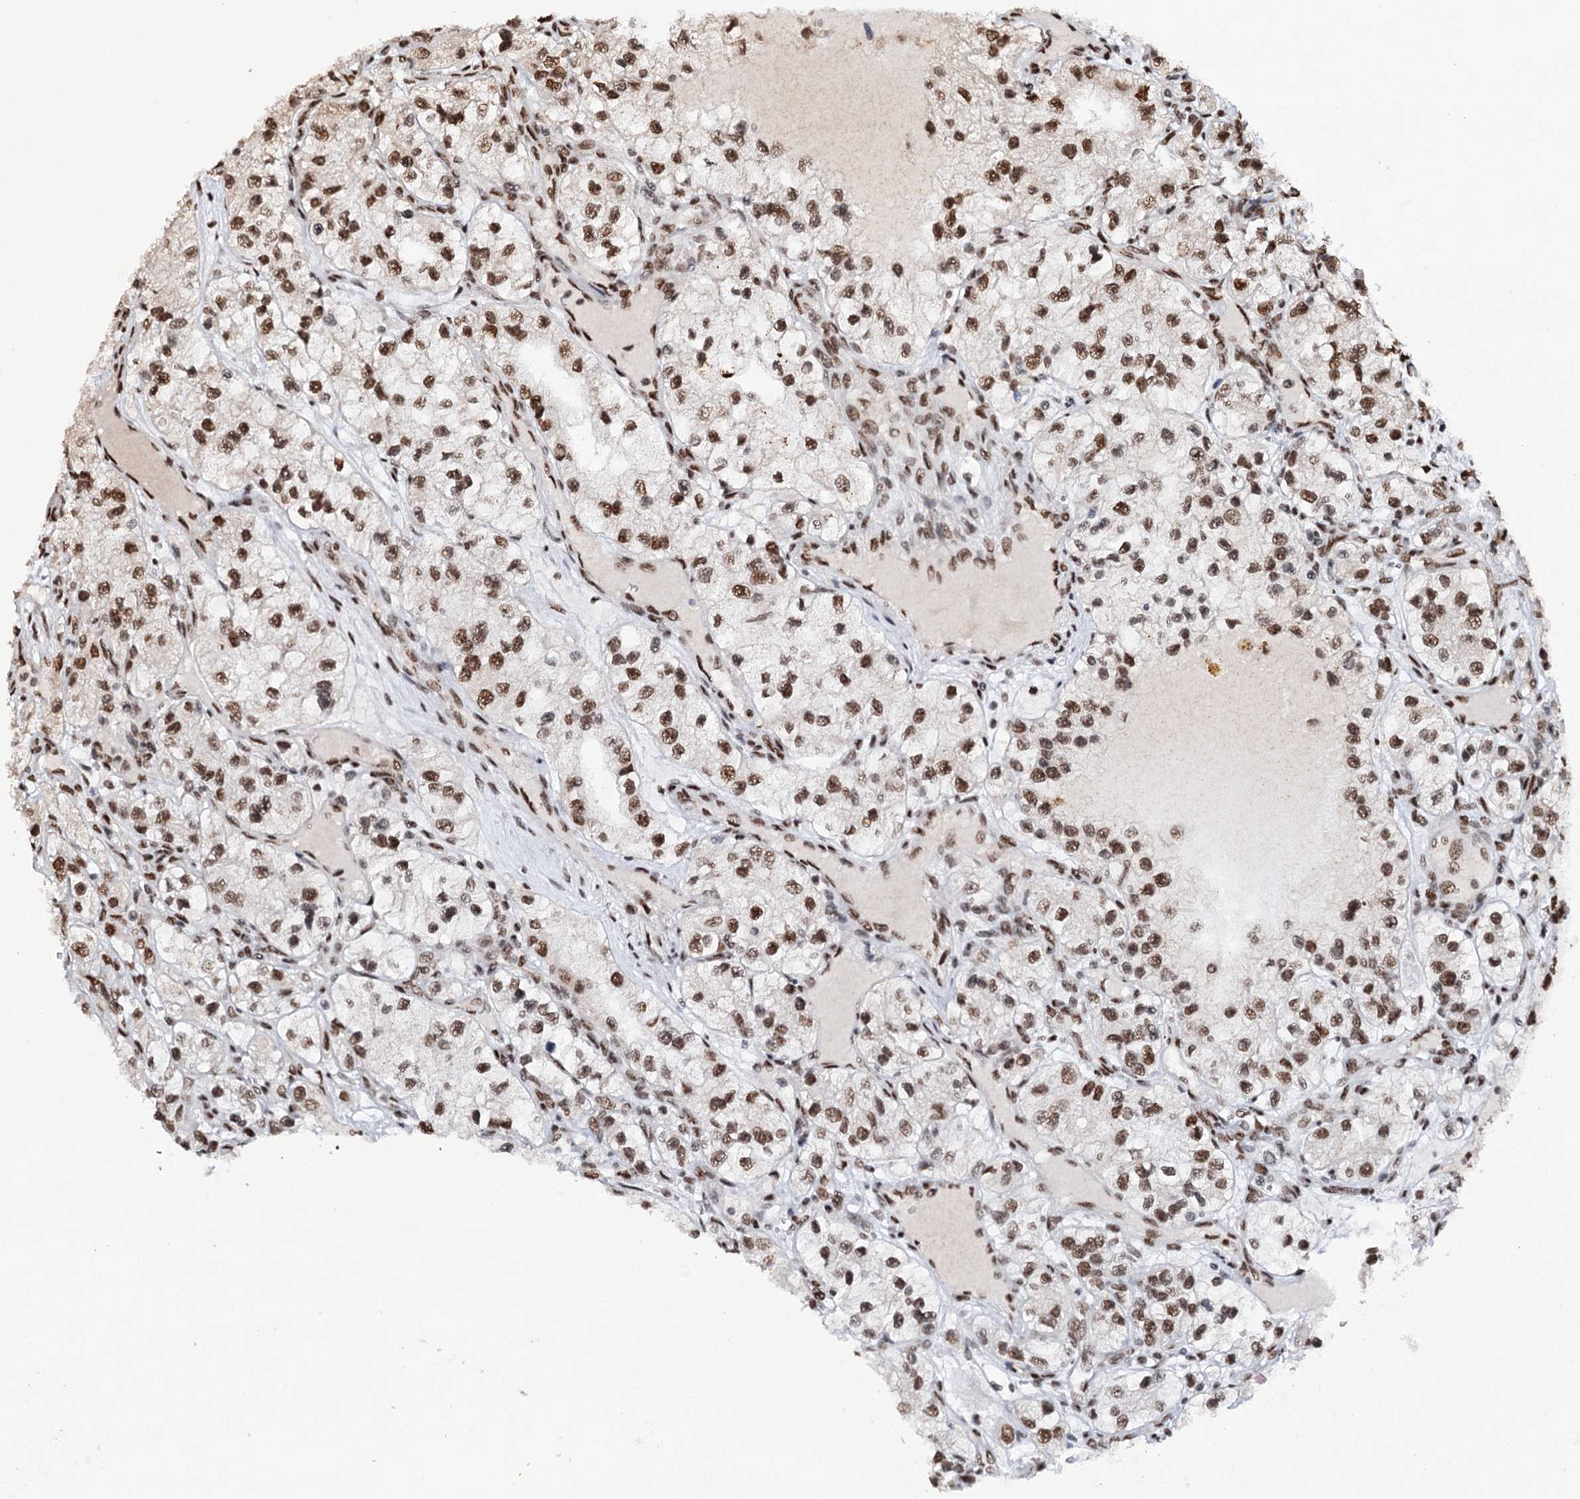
{"staining": {"intensity": "moderate", "quantity": ">75%", "location": "nuclear"}, "tissue": "renal cancer", "cell_type": "Tumor cells", "image_type": "cancer", "snomed": [{"axis": "morphology", "description": "Adenocarcinoma, NOS"}, {"axis": "topography", "description": "Kidney"}], "caption": "IHC histopathology image of neoplastic tissue: renal cancer stained using IHC reveals medium levels of moderate protein expression localized specifically in the nuclear of tumor cells, appearing as a nuclear brown color.", "gene": "MATR3", "patient": {"sex": "female", "age": 57}}